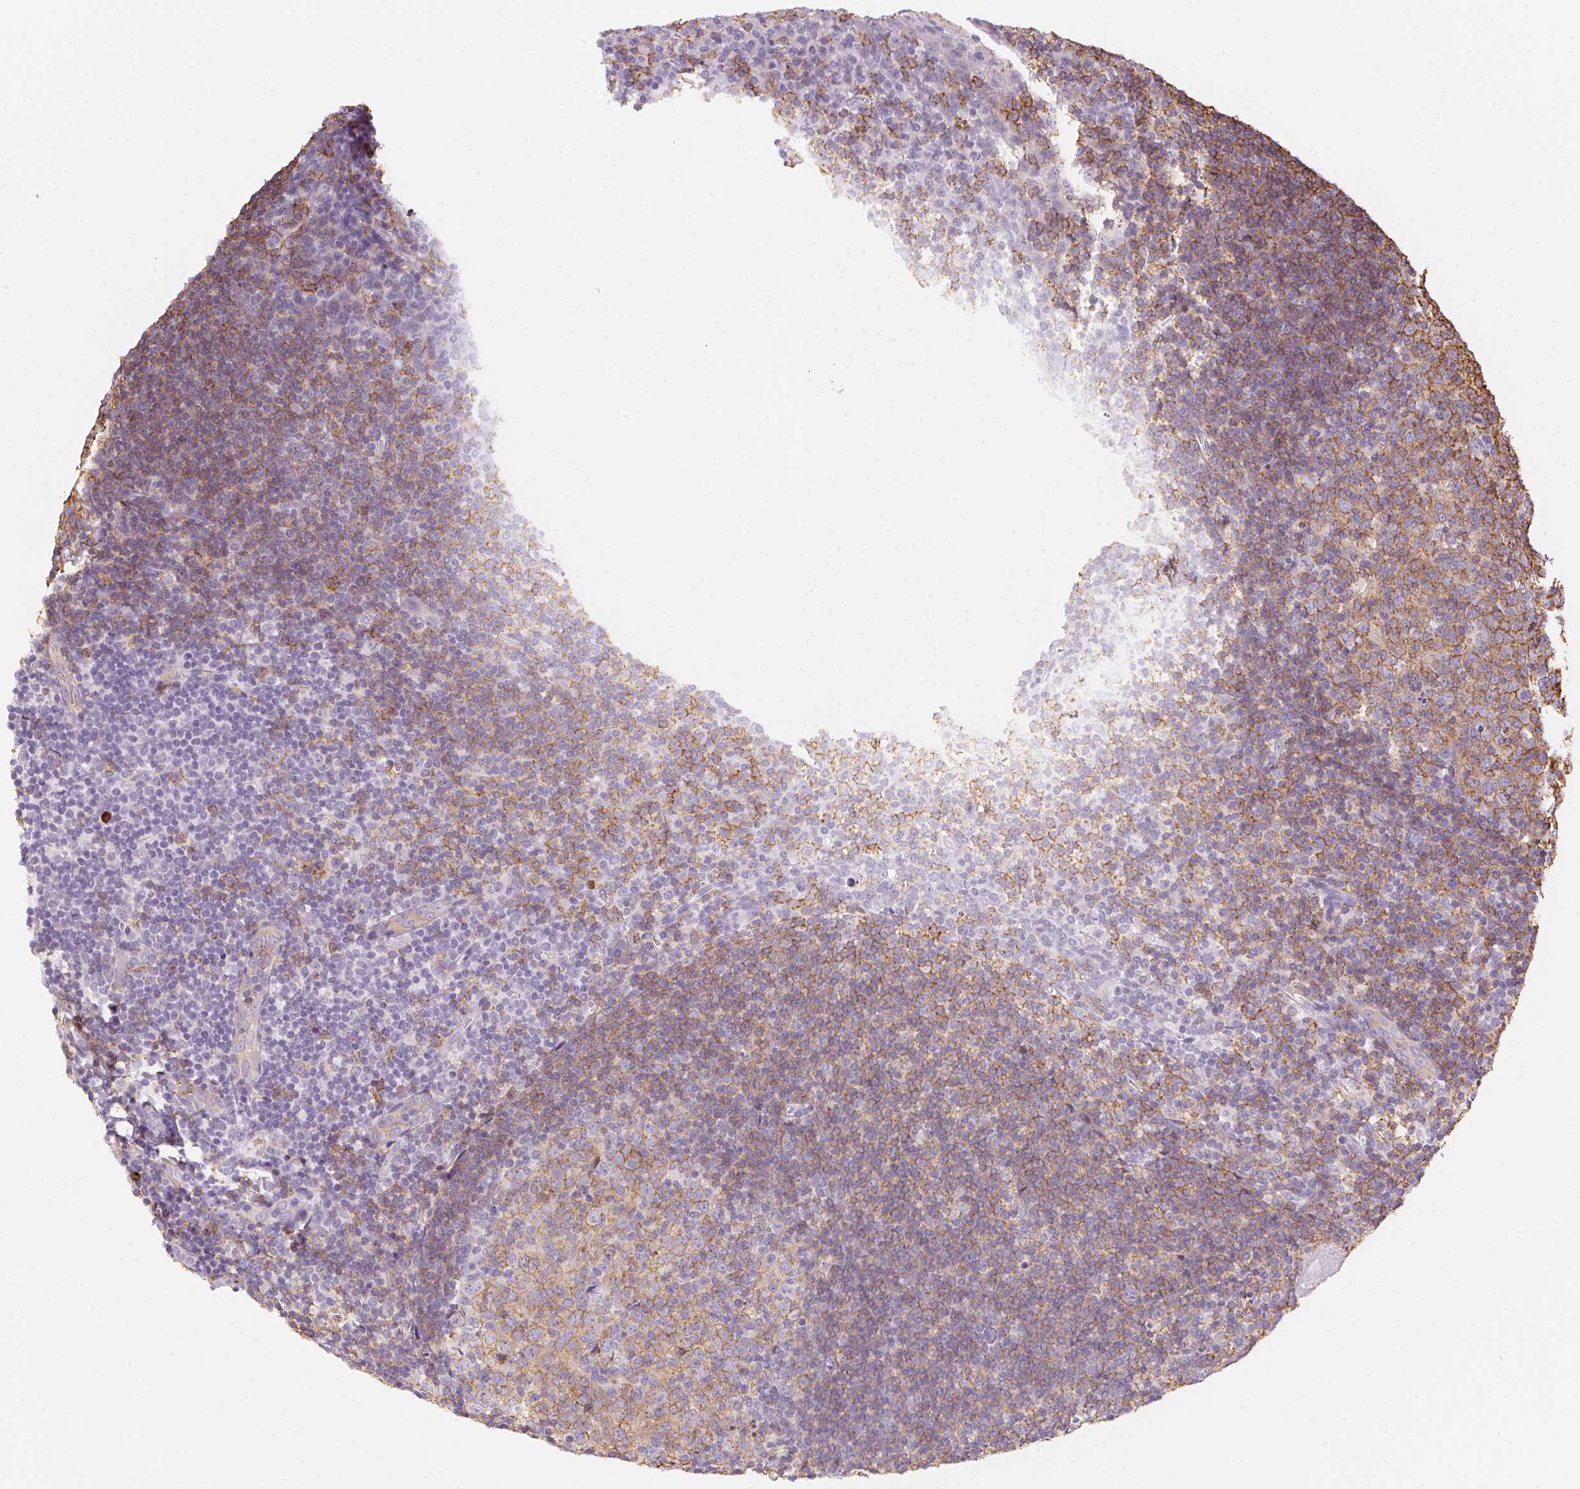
{"staining": {"intensity": "moderate", "quantity": ">75%", "location": "cytoplasmic/membranous"}, "tissue": "tonsil", "cell_type": "Germinal center cells", "image_type": "normal", "snomed": [{"axis": "morphology", "description": "Normal tissue, NOS"}, {"axis": "topography", "description": "Tonsil"}], "caption": "Protein staining exhibits moderate cytoplasmic/membranous staining in approximately >75% of germinal center cells in benign tonsil. The protein of interest is shown in brown color, while the nuclei are stained blue.", "gene": "PRPH", "patient": {"sex": "male", "age": 27}}